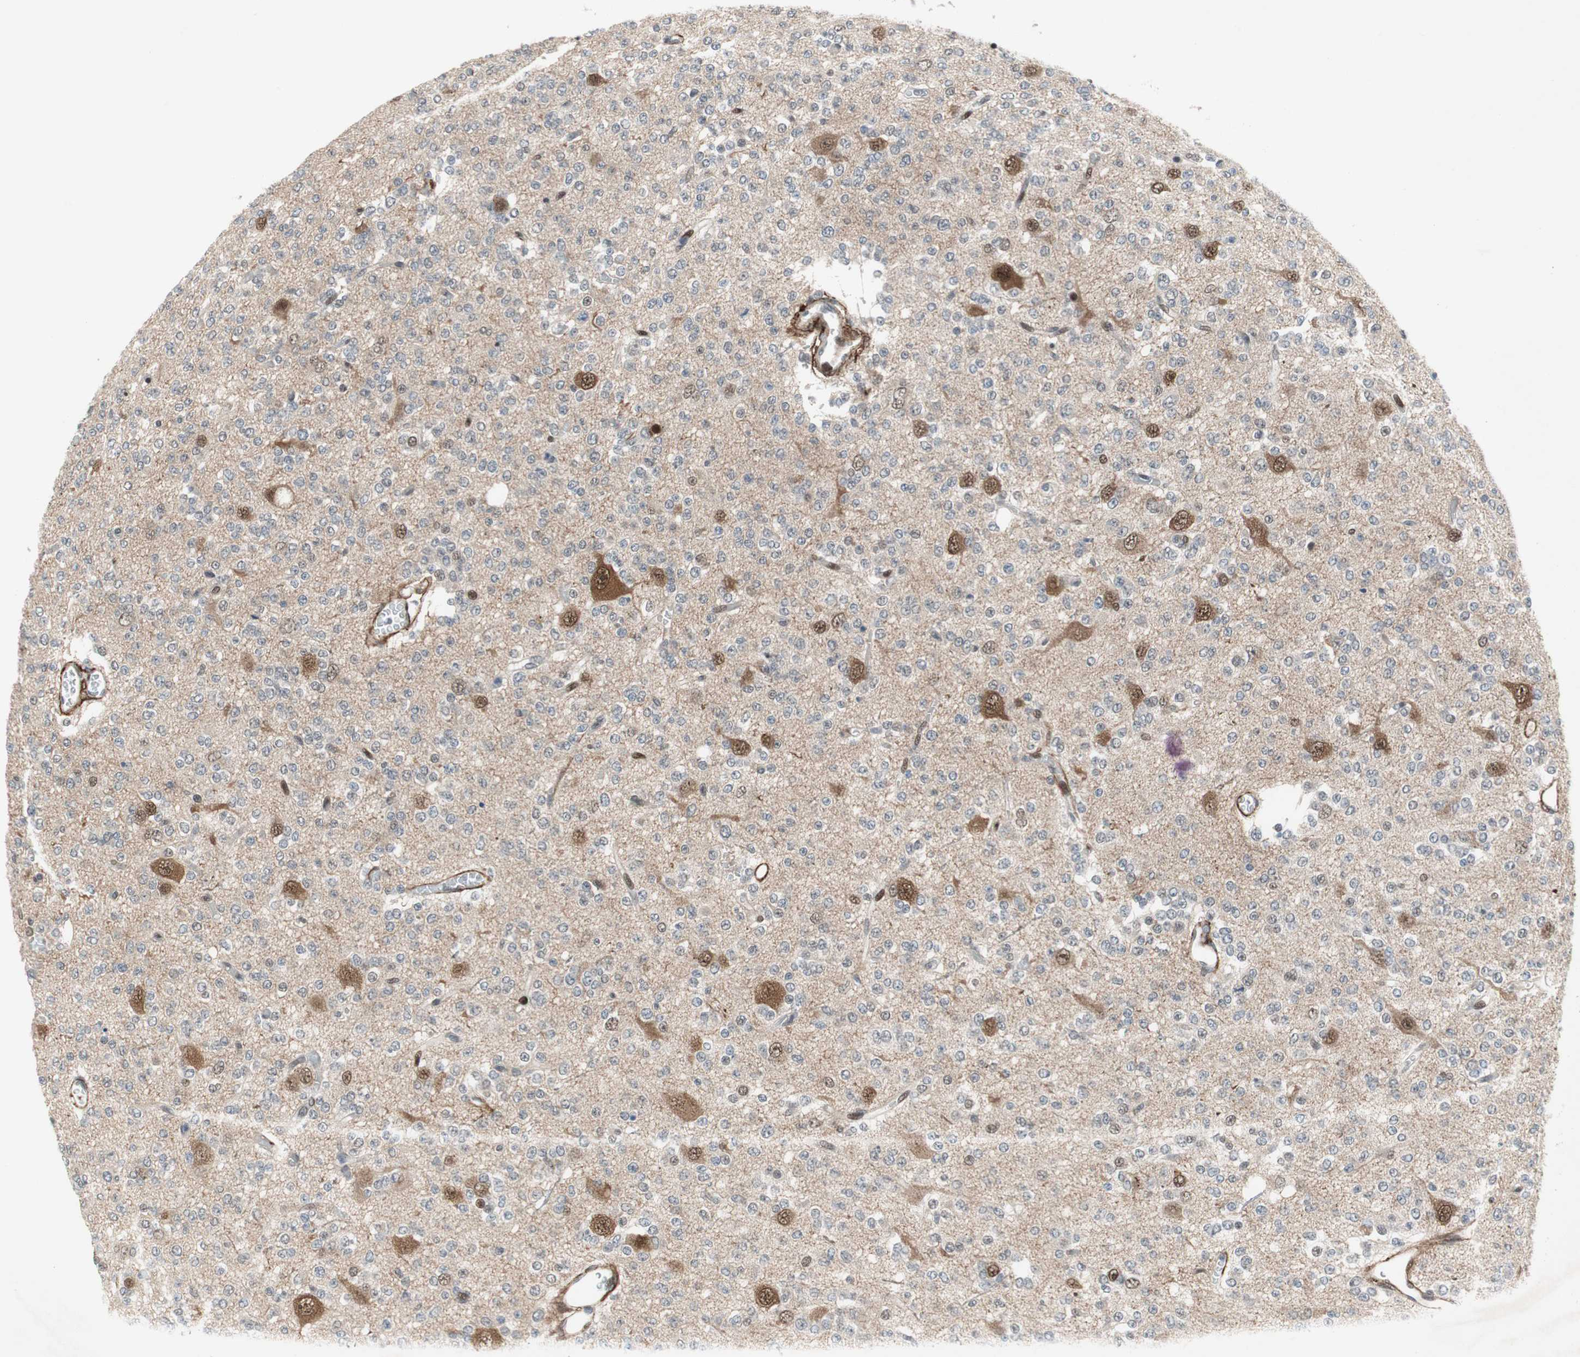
{"staining": {"intensity": "moderate", "quantity": "<25%", "location": "nuclear"}, "tissue": "glioma", "cell_type": "Tumor cells", "image_type": "cancer", "snomed": [{"axis": "morphology", "description": "Glioma, malignant, Low grade"}, {"axis": "topography", "description": "Brain"}], "caption": "Immunohistochemical staining of malignant glioma (low-grade) shows low levels of moderate nuclear protein expression in approximately <25% of tumor cells. (IHC, brightfield microscopy, high magnification).", "gene": "FBXO44", "patient": {"sex": "male", "age": 38}}